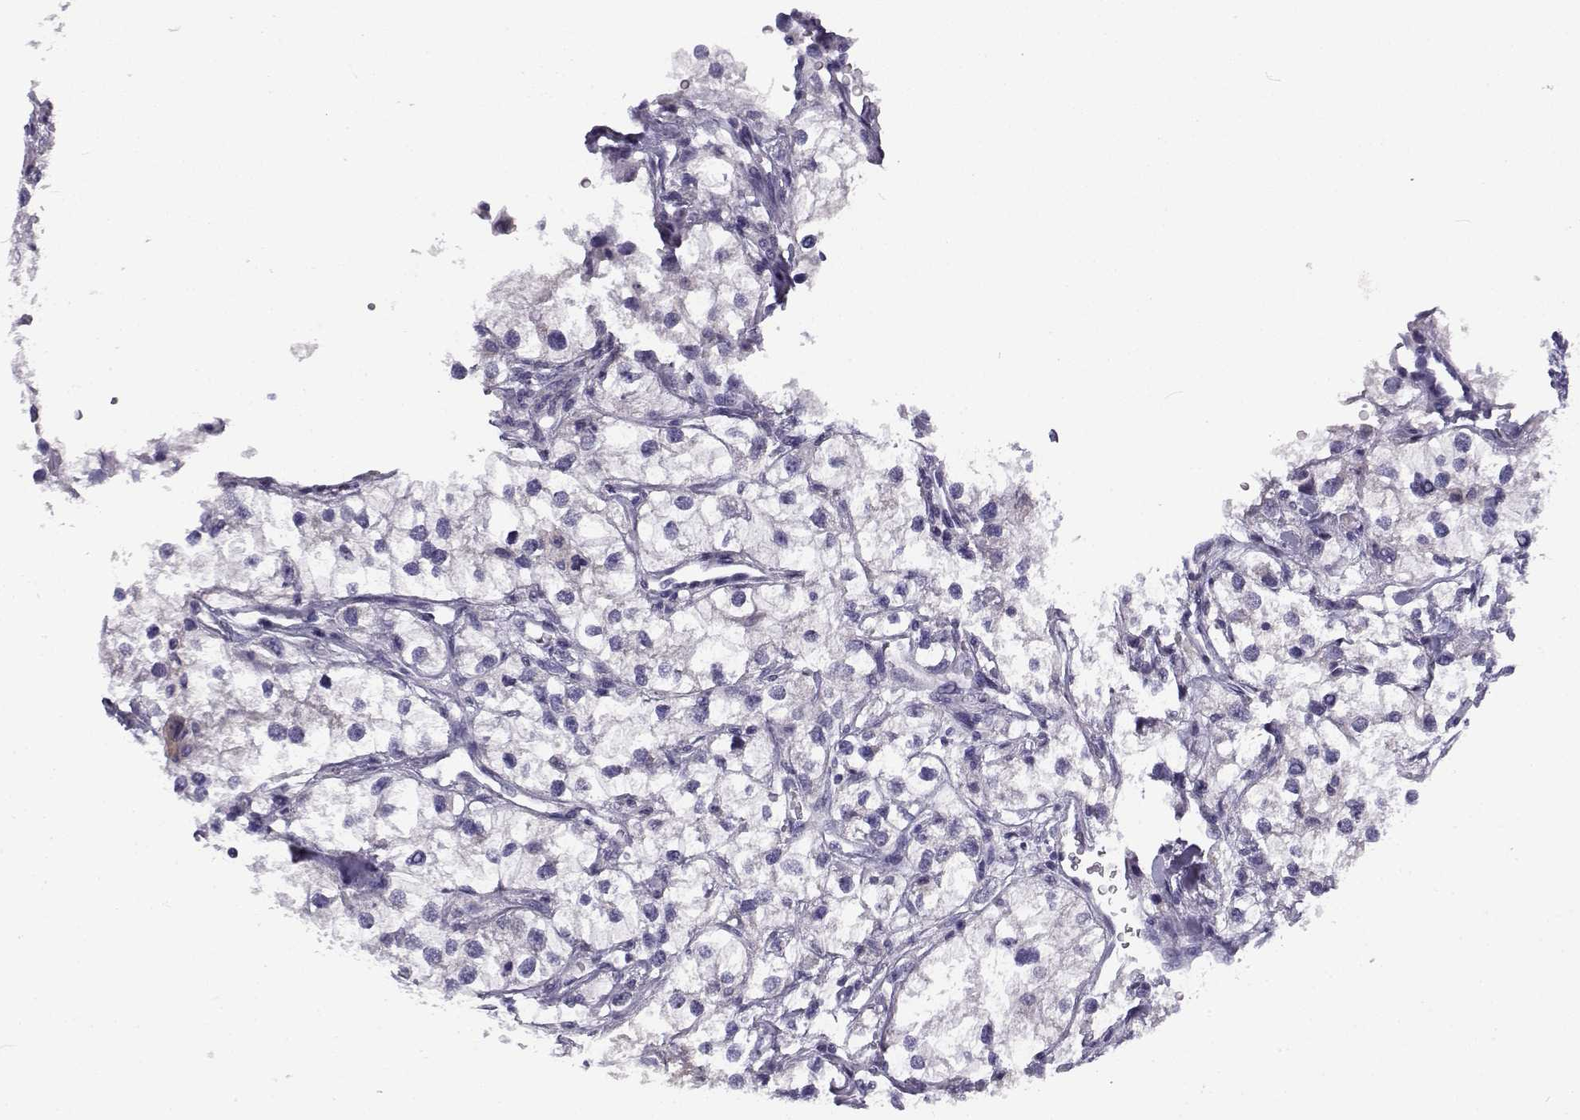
{"staining": {"intensity": "negative", "quantity": "none", "location": "none"}, "tissue": "renal cancer", "cell_type": "Tumor cells", "image_type": "cancer", "snomed": [{"axis": "morphology", "description": "Adenocarcinoma, NOS"}, {"axis": "topography", "description": "Kidney"}], "caption": "A high-resolution image shows immunohistochemistry (IHC) staining of adenocarcinoma (renal), which displays no significant expression in tumor cells.", "gene": "FAM166A", "patient": {"sex": "male", "age": 59}}